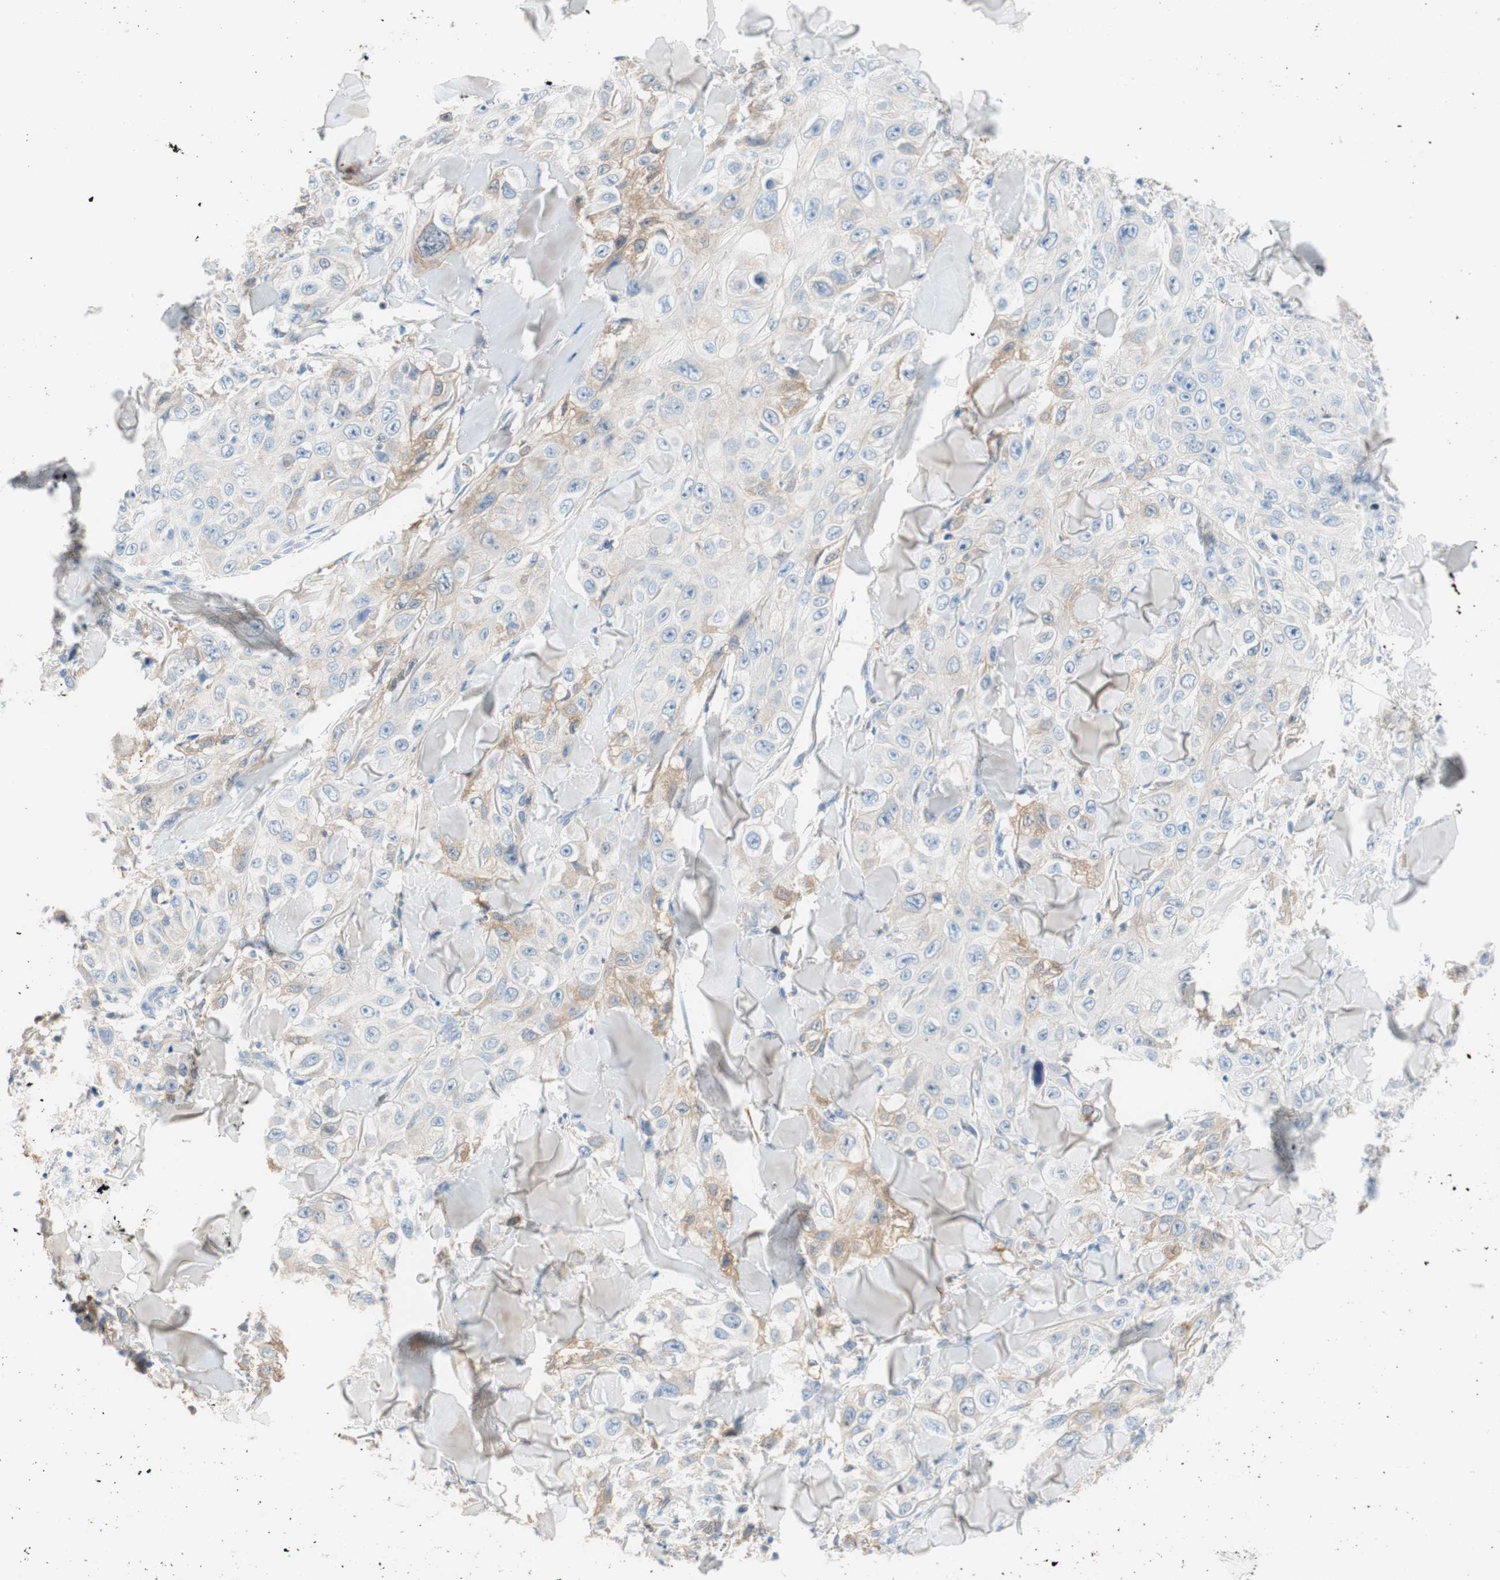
{"staining": {"intensity": "weak", "quantity": "<25%", "location": "cytoplasmic/membranous"}, "tissue": "skin cancer", "cell_type": "Tumor cells", "image_type": "cancer", "snomed": [{"axis": "morphology", "description": "Squamous cell carcinoma, NOS"}, {"axis": "topography", "description": "Skin"}], "caption": "Immunohistochemistry (IHC) image of neoplastic tissue: human skin cancer (squamous cell carcinoma) stained with DAB (3,3'-diaminobenzidine) reveals no significant protein positivity in tumor cells.", "gene": "RBP4", "patient": {"sex": "male", "age": 86}}